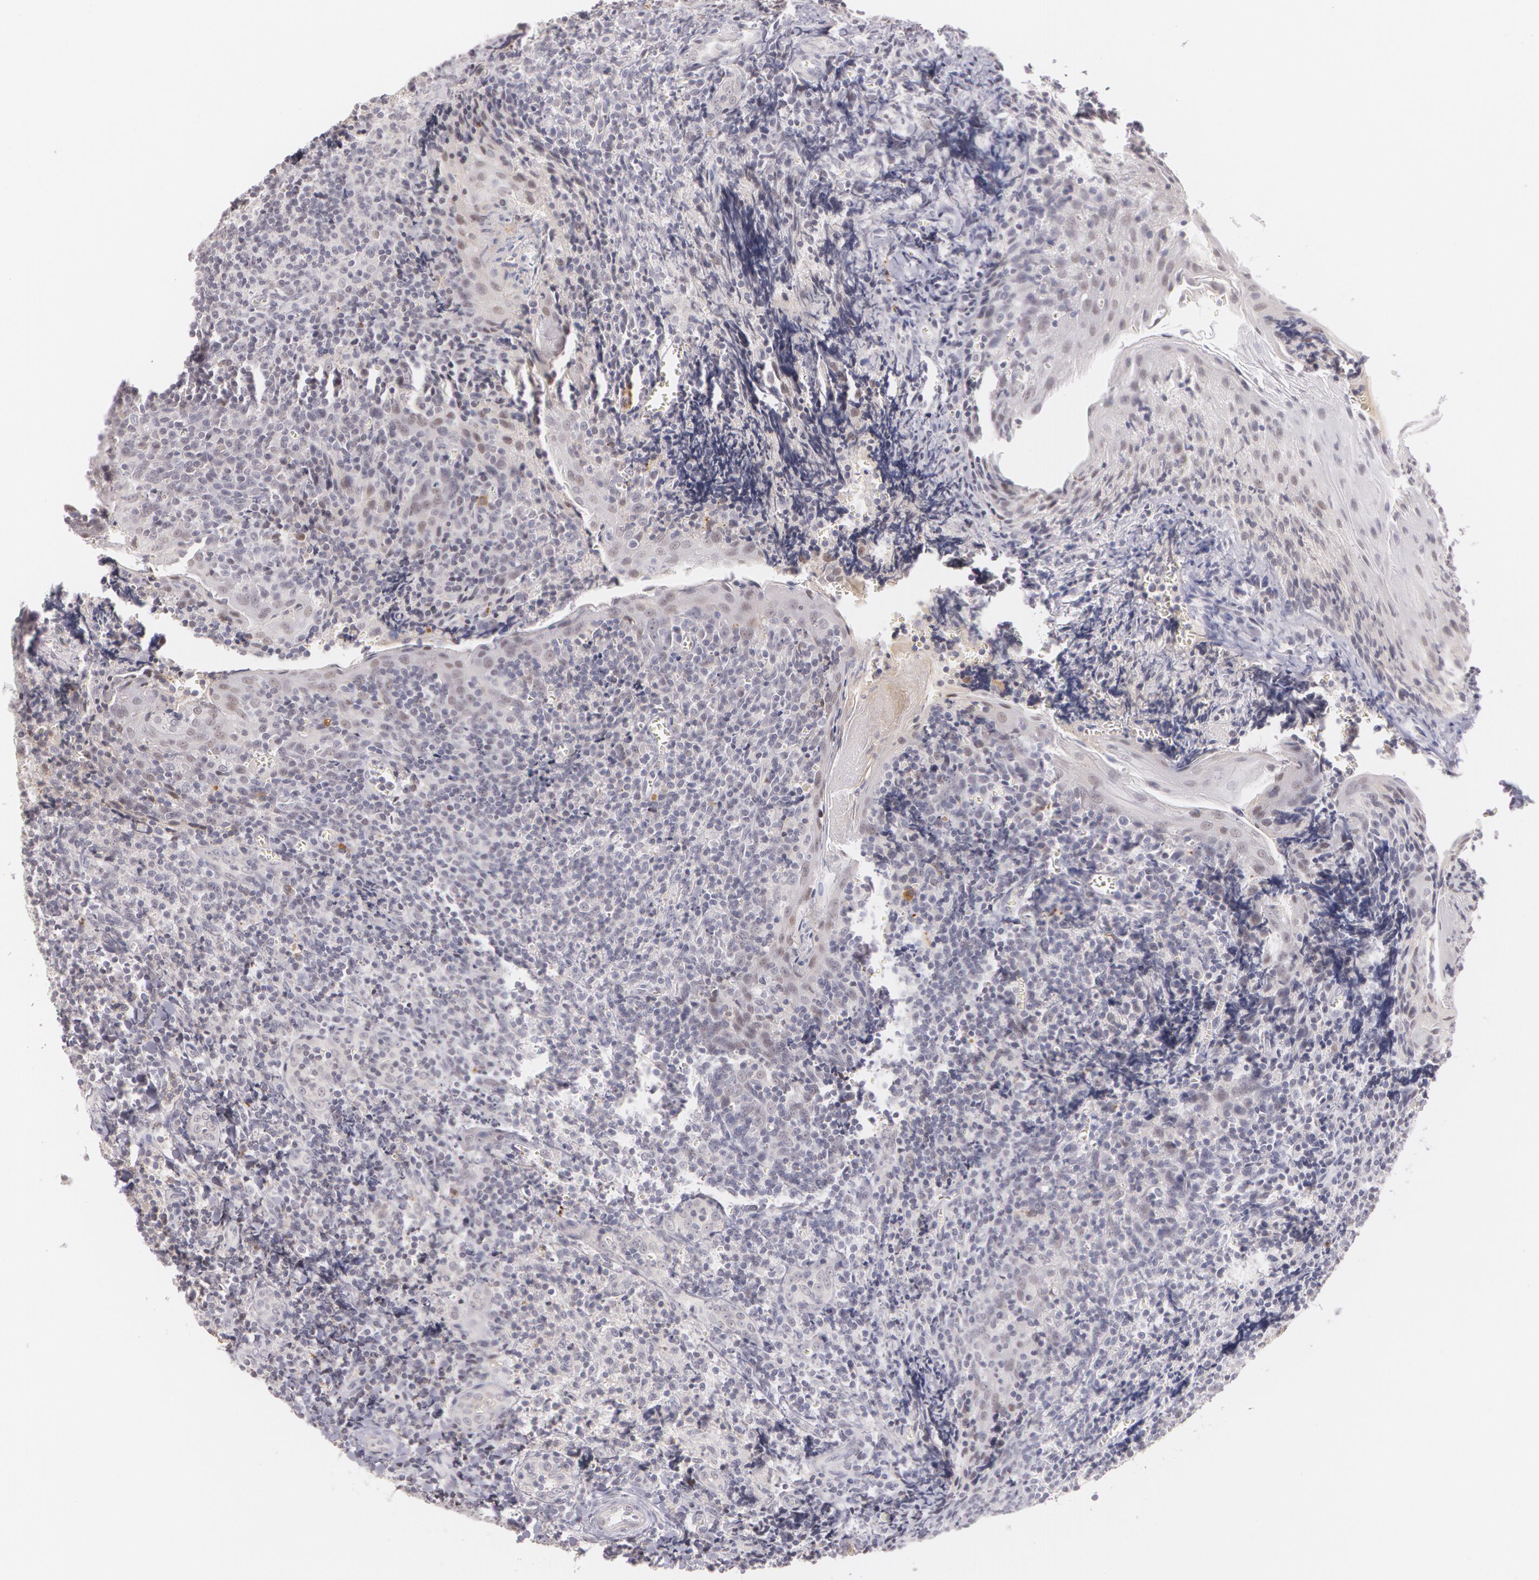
{"staining": {"intensity": "negative", "quantity": "none", "location": "none"}, "tissue": "tonsil", "cell_type": "Germinal center cells", "image_type": "normal", "snomed": [{"axis": "morphology", "description": "Normal tissue, NOS"}, {"axis": "topography", "description": "Tonsil"}], "caption": "Immunohistochemistry (IHC) photomicrograph of benign tonsil: tonsil stained with DAB (3,3'-diaminobenzidine) shows no significant protein positivity in germinal center cells.", "gene": "LBP", "patient": {"sex": "male", "age": 20}}